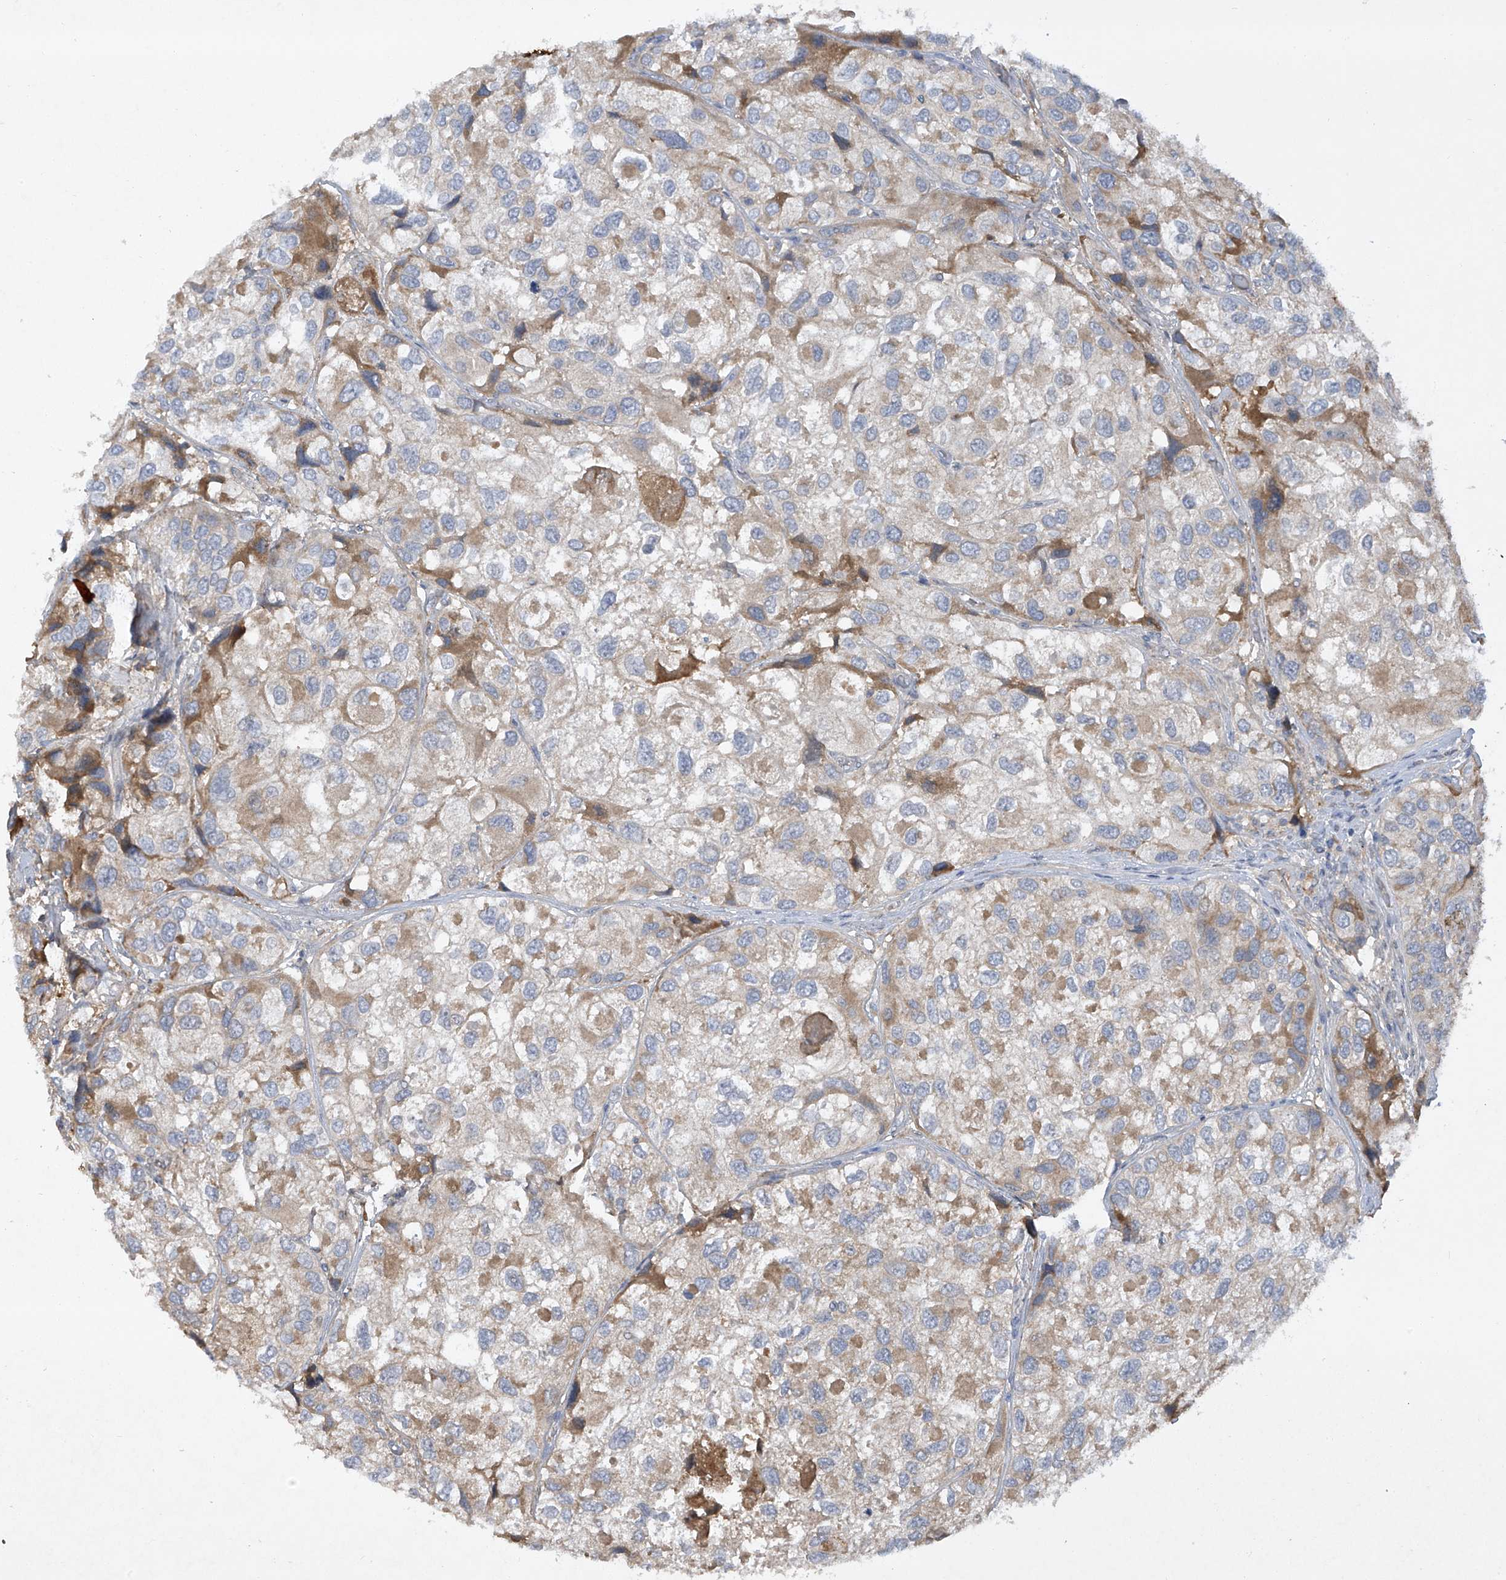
{"staining": {"intensity": "weak", "quantity": "<25%", "location": "cytoplasmic/membranous"}, "tissue": "urothelial cancer", "cell_type": "Tumor cells", "image_type": "cancer", "snomed": [{"axis": "morphology", "description": "Urothelial carcinoma, High grade"}, {"axis": "topography", "description": "Urinary bladder"}], "caption": "Immunohistochemistry (IHC) of urothelial carcinoma (high-grade) reveals no staining in tumor cells.", "gene": "HAS3", "patient": {"sex": "female", "age": 64}}